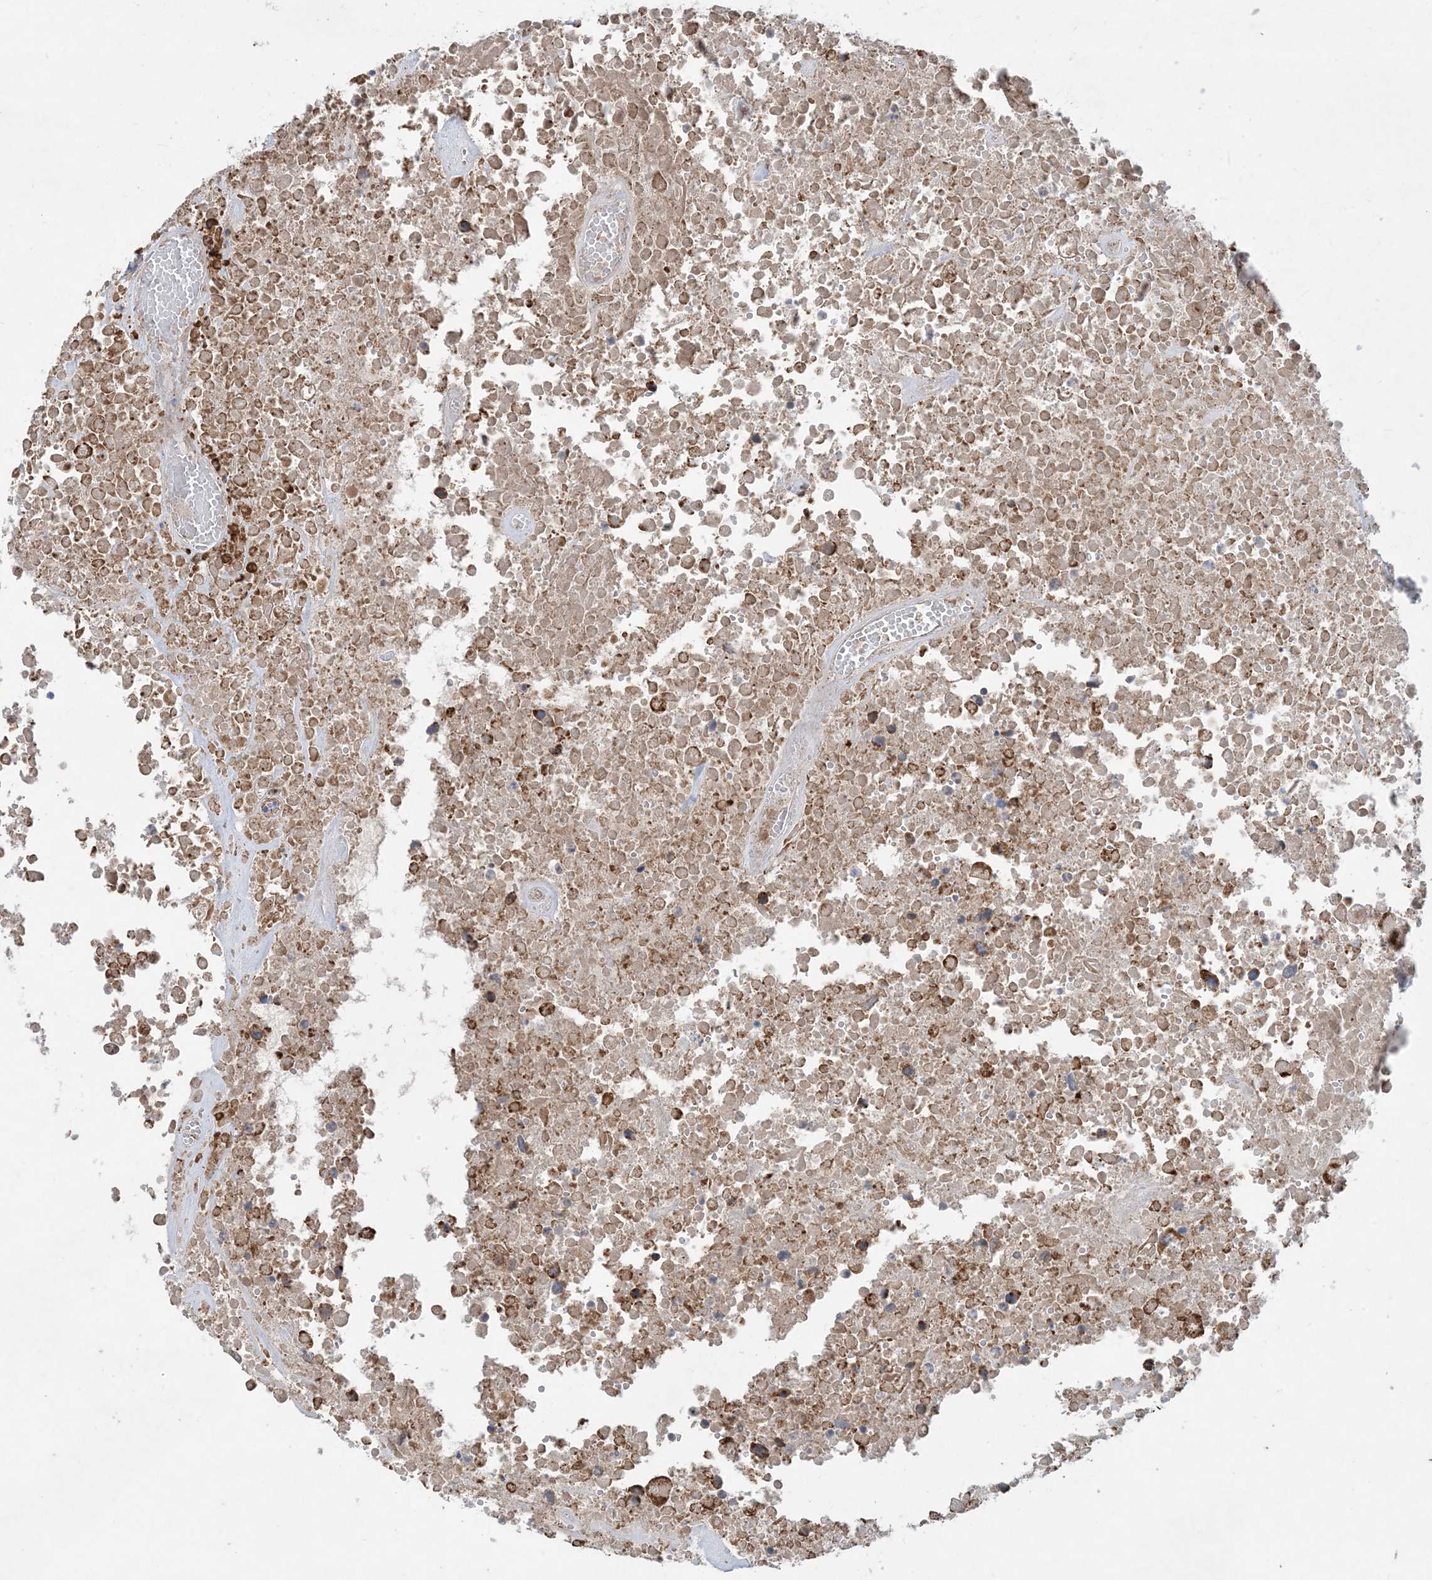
{"staining": {"intensity": "weak", "quantity": "<25%", "location": "cytoplasmic/membranous"}, "tissue": "head and neck cancer", "cell_type": "Tumor cells", "image_type": "cancer", "snomed": [{"axis": "morphology", "description": "Squamous cell carcinoma, NOS"}, {"axis": "topography", "description": "Head-Neck"}], "caption": "Human head and neck cancer stained for a protein using immunohistochemistry (IHC) exhibits no positivity in tumor cells.", "gene": "PHOSPHO2", "patient": {"sex": "male", "age": 66}}